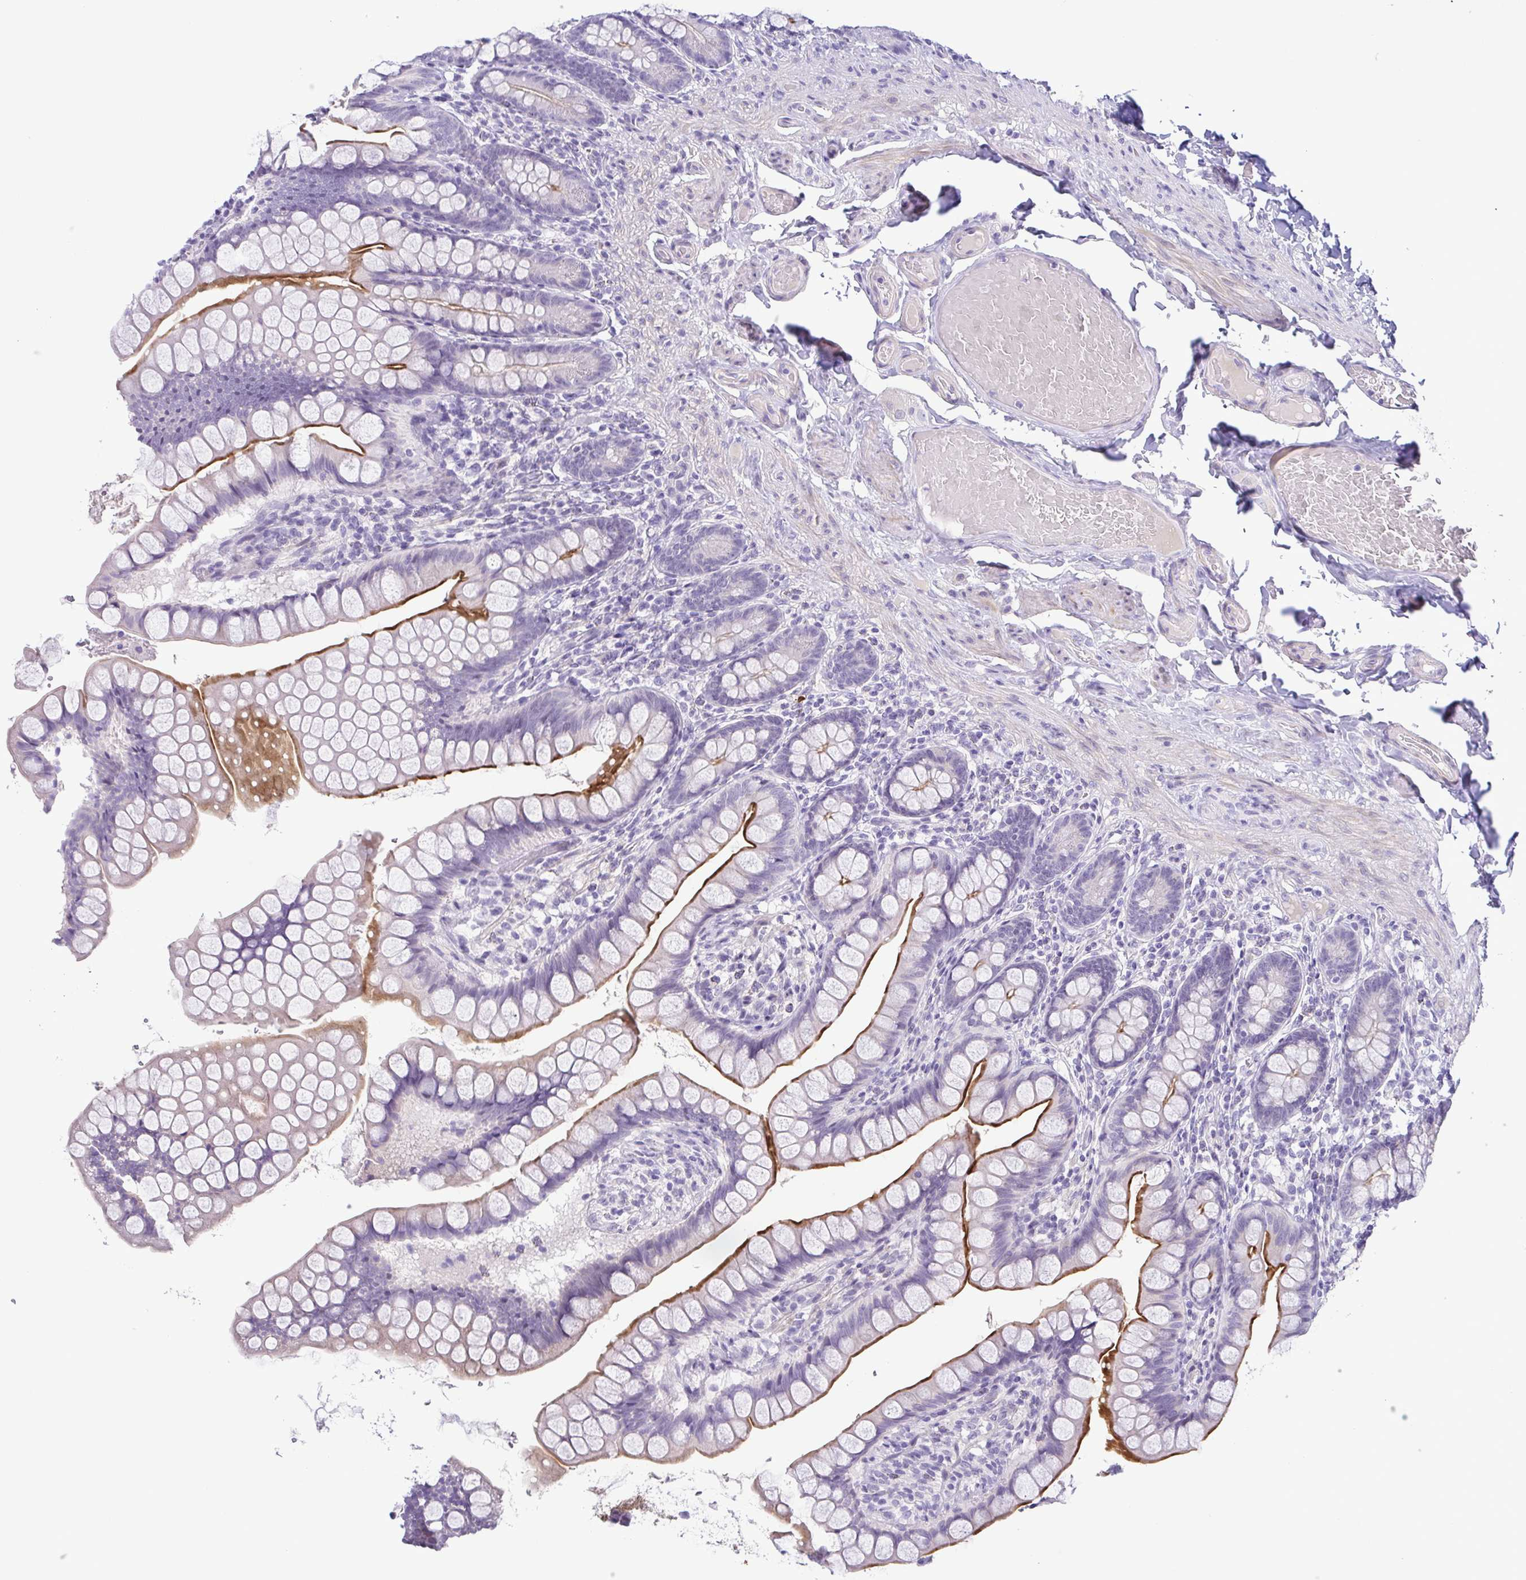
{"staining": {"intensity": "moderate", "quantity": "25%-75%", "location": "cytoplasmic/membranous"}, "tissue": "small intestine", "cell_type": "Glandular cells", "image_type": "normal", "snomed": [{"axis": "morphology", "description": "Normal tissue, NOS"}, {"axis": "topography", "description": "Small intestine"}], "caption": "A medium amount of moderate cytoplasmic/membranous positivity is appreciated in approximately 25%-75% of glandular cells in normal small intestine. (DAB (3,3'-diaminobenzidine) IHC with brightfield microscopy, high magnification).", "gene": "TERT", "patient": {"sex": "male", "age": 70}}